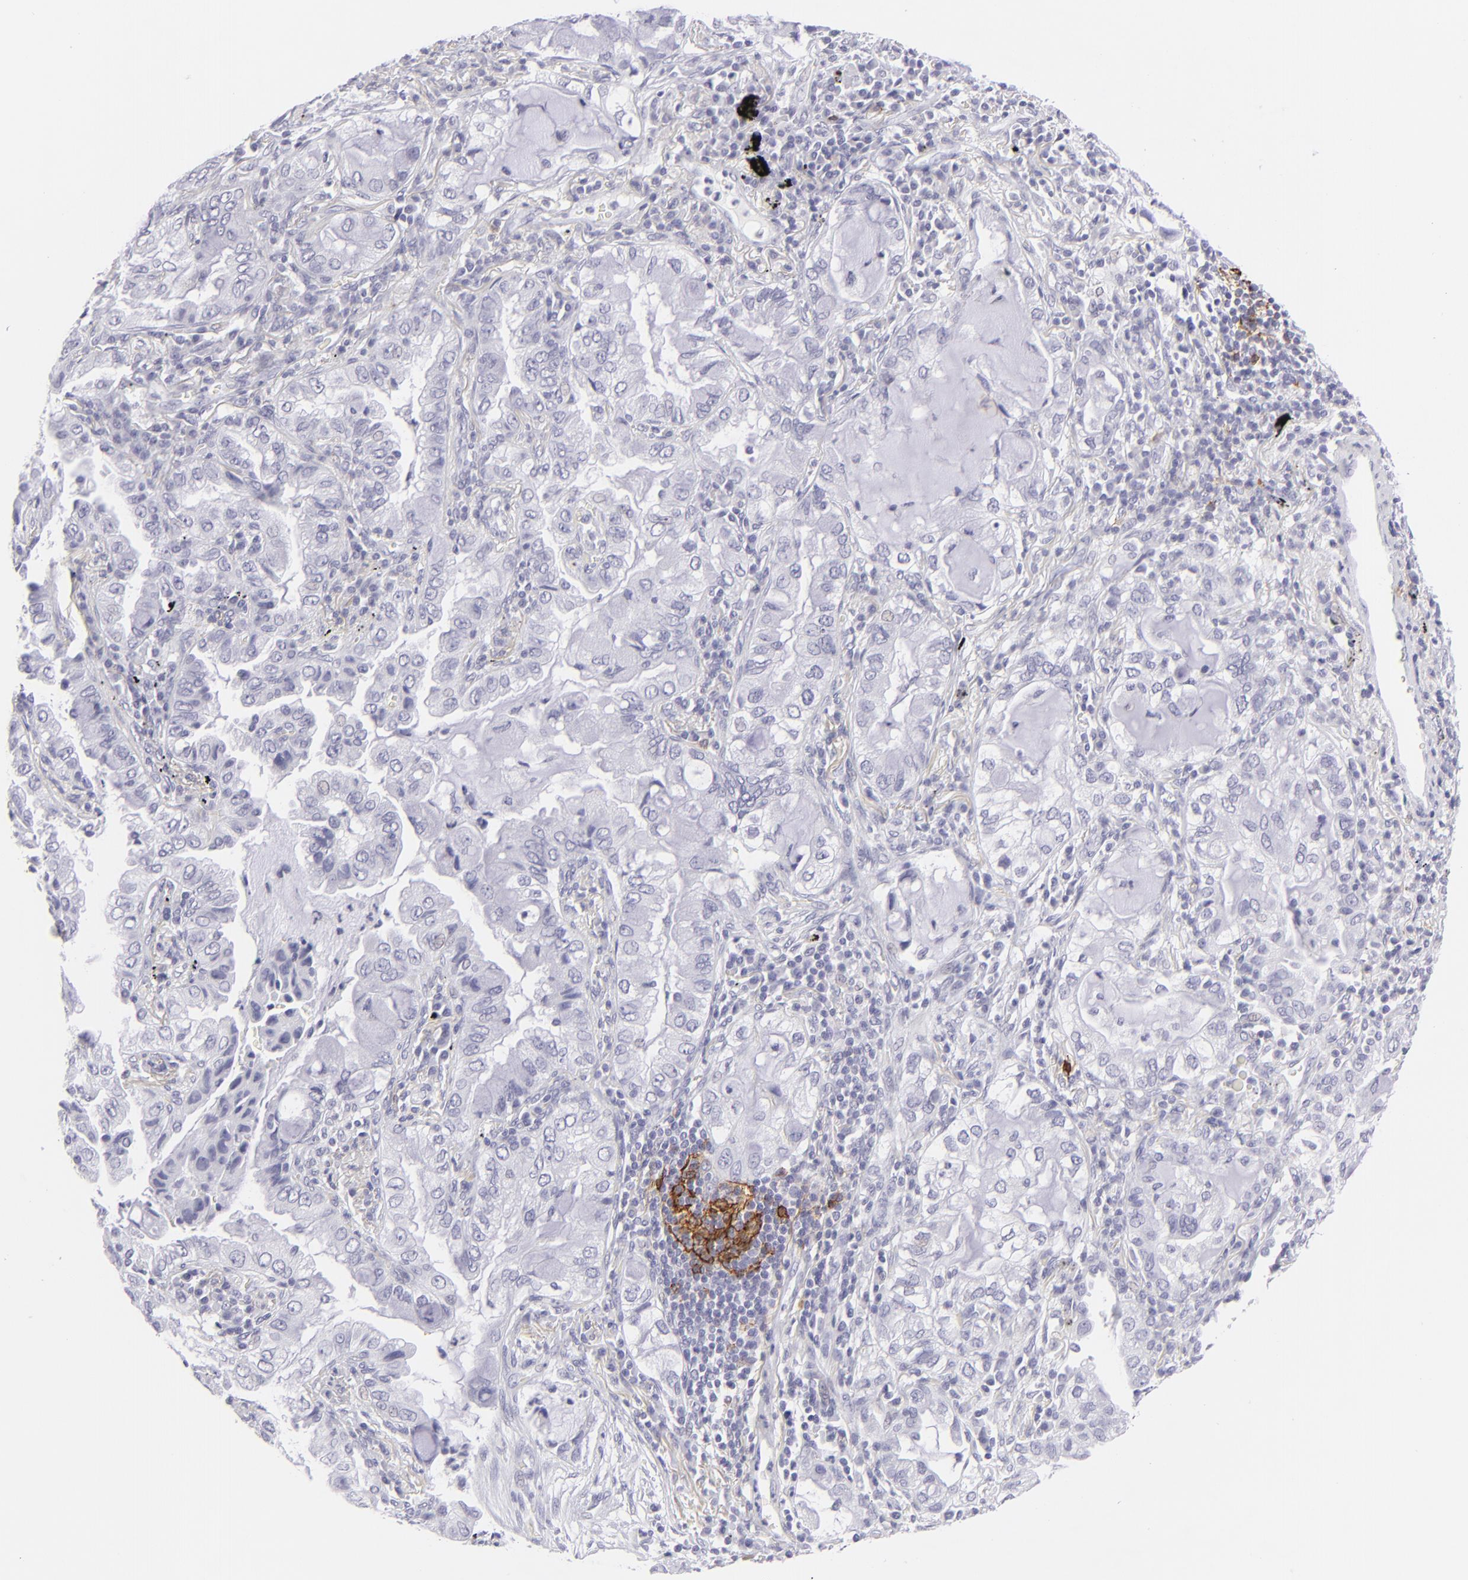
{"staining": {"intensity": "negative", "quantity": "none", "location": "none"}, "tissue": "lung cancer", "cell_type": "Tumor cells", "image_type": "cancer", "snomed": [{"axis": "morphology", "description": "Adenocarcinoma, NOS"}, {"axis": "topography", "description": "Lung"}], "caption": "Tumor cells show no significant staining in lung adenocarcinoma.", "gene": "FCER2", "patient": {"sex": "female", "age": 50}}